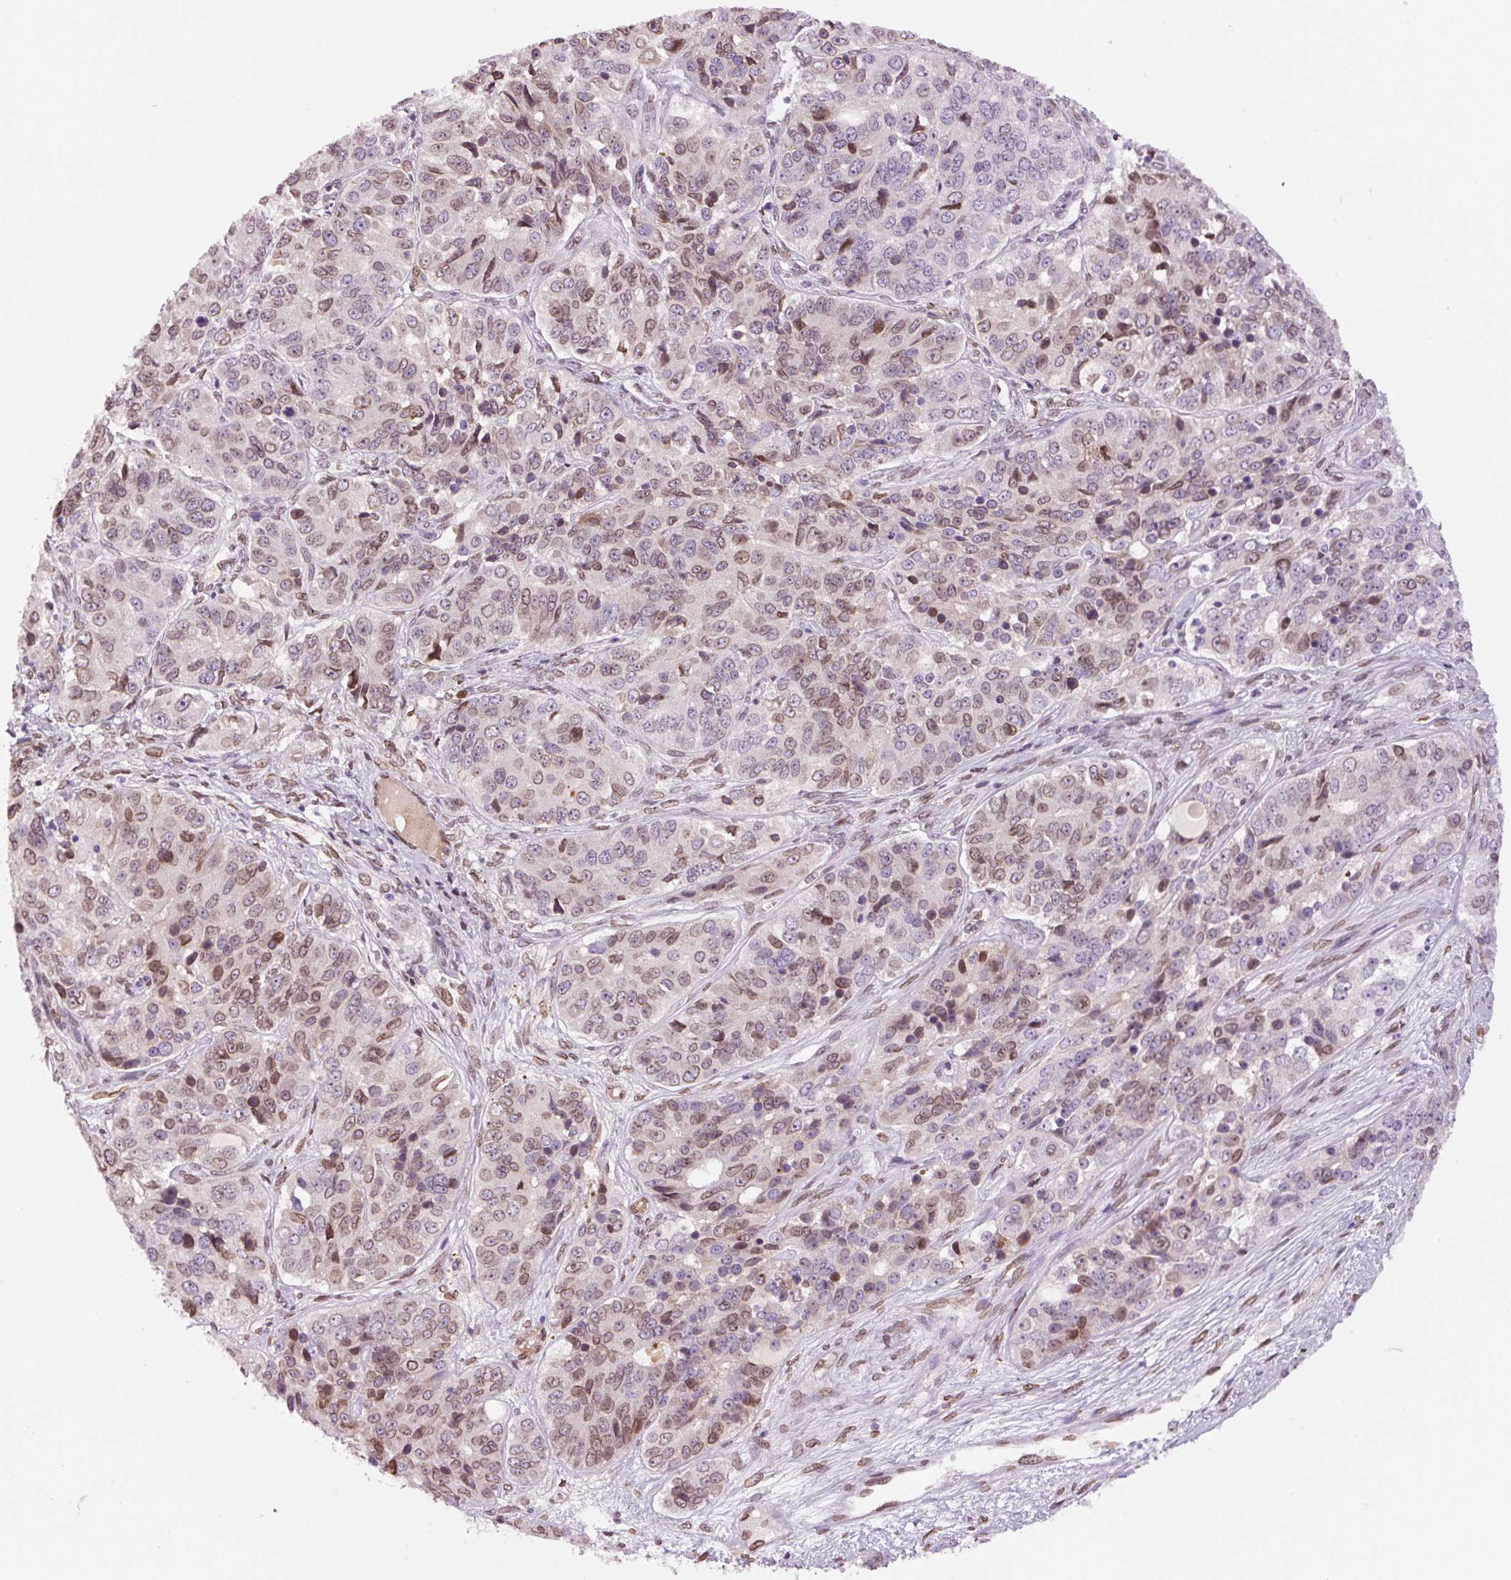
{"staining": {"intensity": "moderate", "quantity": "25%-75%", "location": "cytoplasmic/membranous,nuclear"}, "tissue": "ovarian cancer", "cell_type": "Tumor cells", "image_type": "cancer", "snomed": [{"axis": "morphology", "description": "Carcinoma, endometroid"}, {"axis": "topography", "description": "Ovary"}], "caption": "Ovarian endometroid carcinoma stained for a protein displays moderate cytoplasmic/membranous and nuclear positivity in tumor cells.", "gene": "ZNF224", "patient": {"sex": "female", "age": 51}}